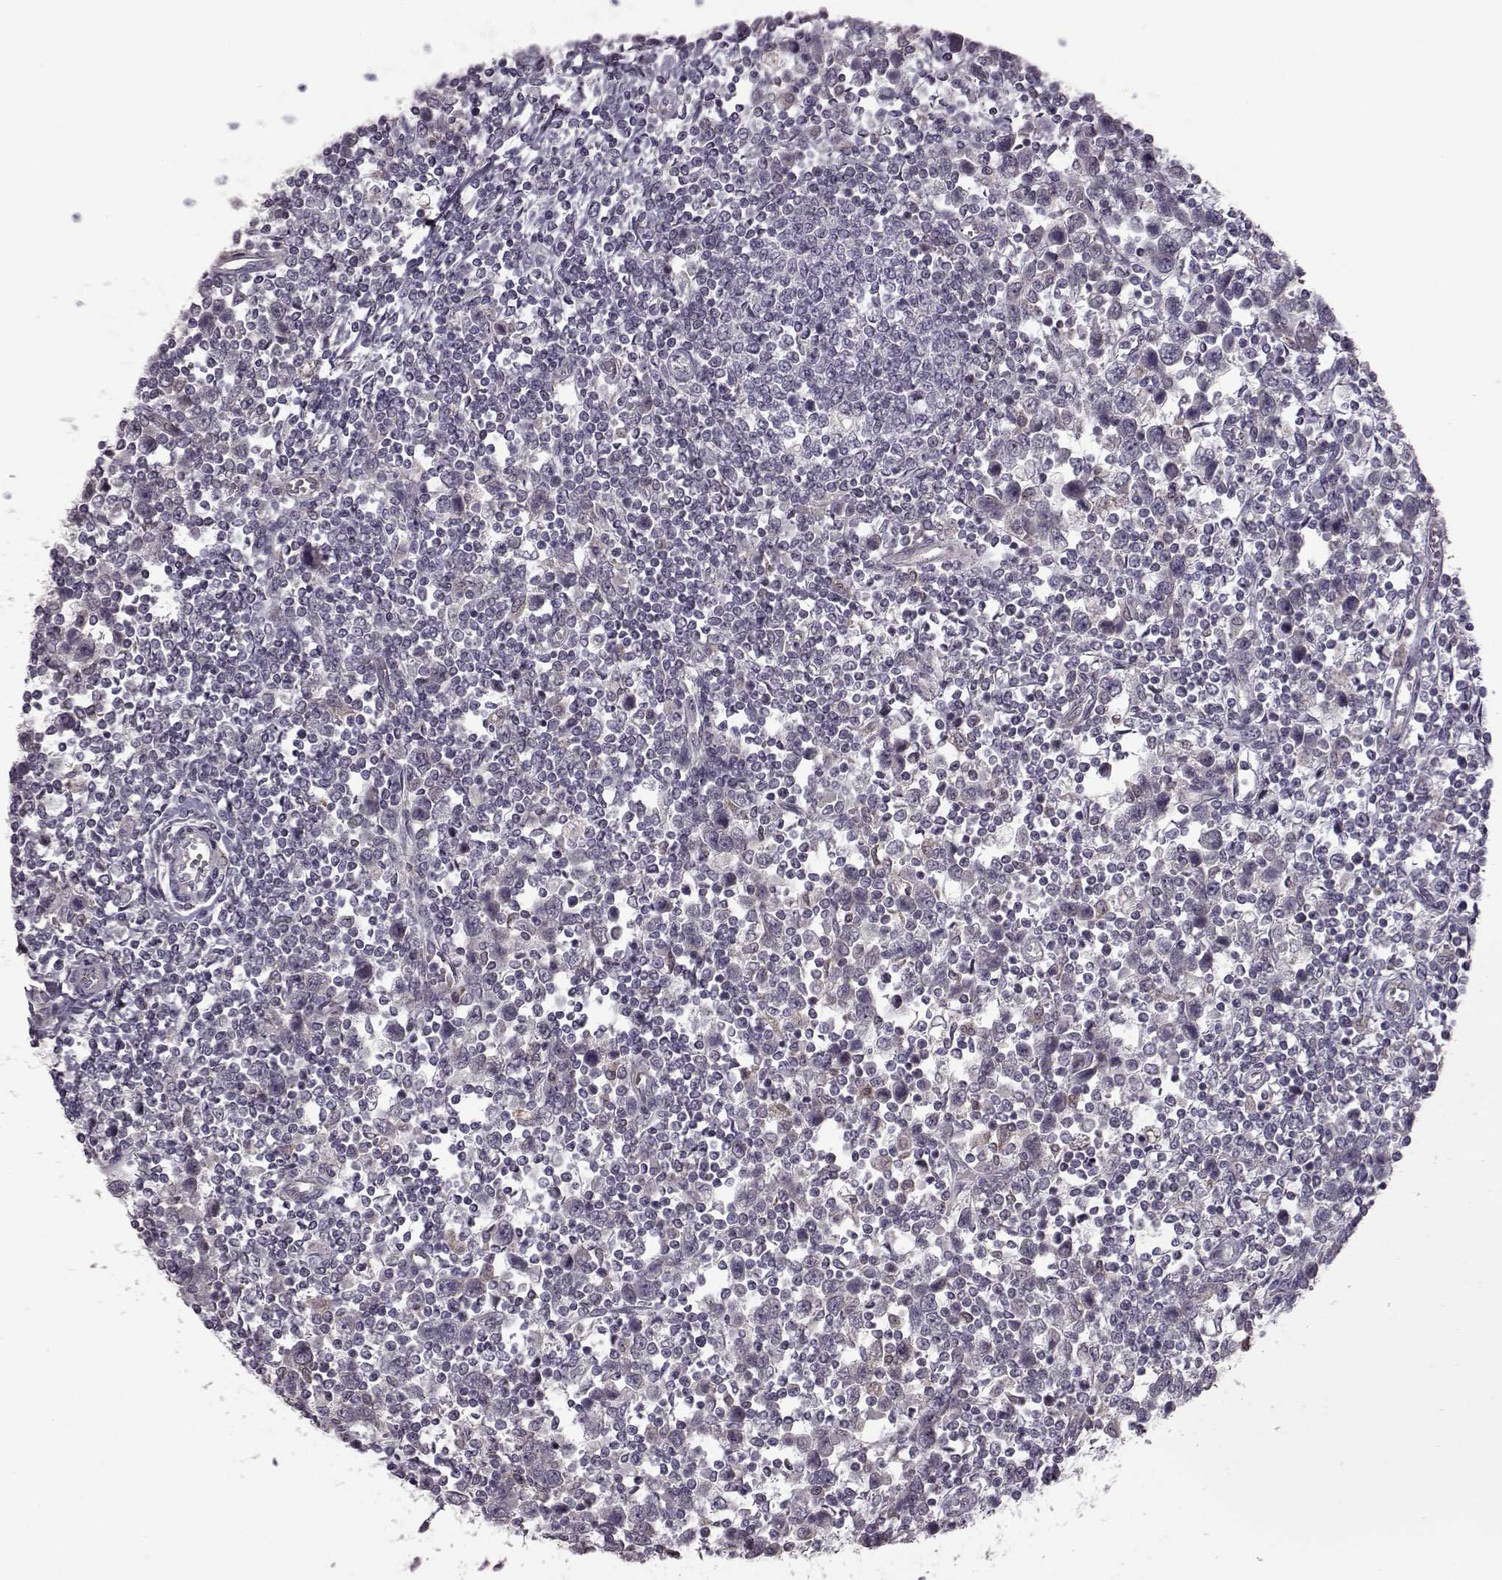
{"staining": {"intensity": "negative", "quantity": "none", "location": "none"}, "tissue": "testis cancer", "cell_type": "Tumor cells", "image_type": "cancer", "snomed": [{"axis": "morphology", "description": "Normal tissue, NOS"}, {"axis": "morphology", "description": "Seminoma, NOS"}, {"axis": "topography", "description": "Testis"}, {"axis": "topography", "description": "Epididymis"}], "caption": "Photomicrograph shows no significant protein expression in tumor cells of testis seminoma.", "gene": "B3GNT6", "patient": {"sex": "male", "age": 34}}